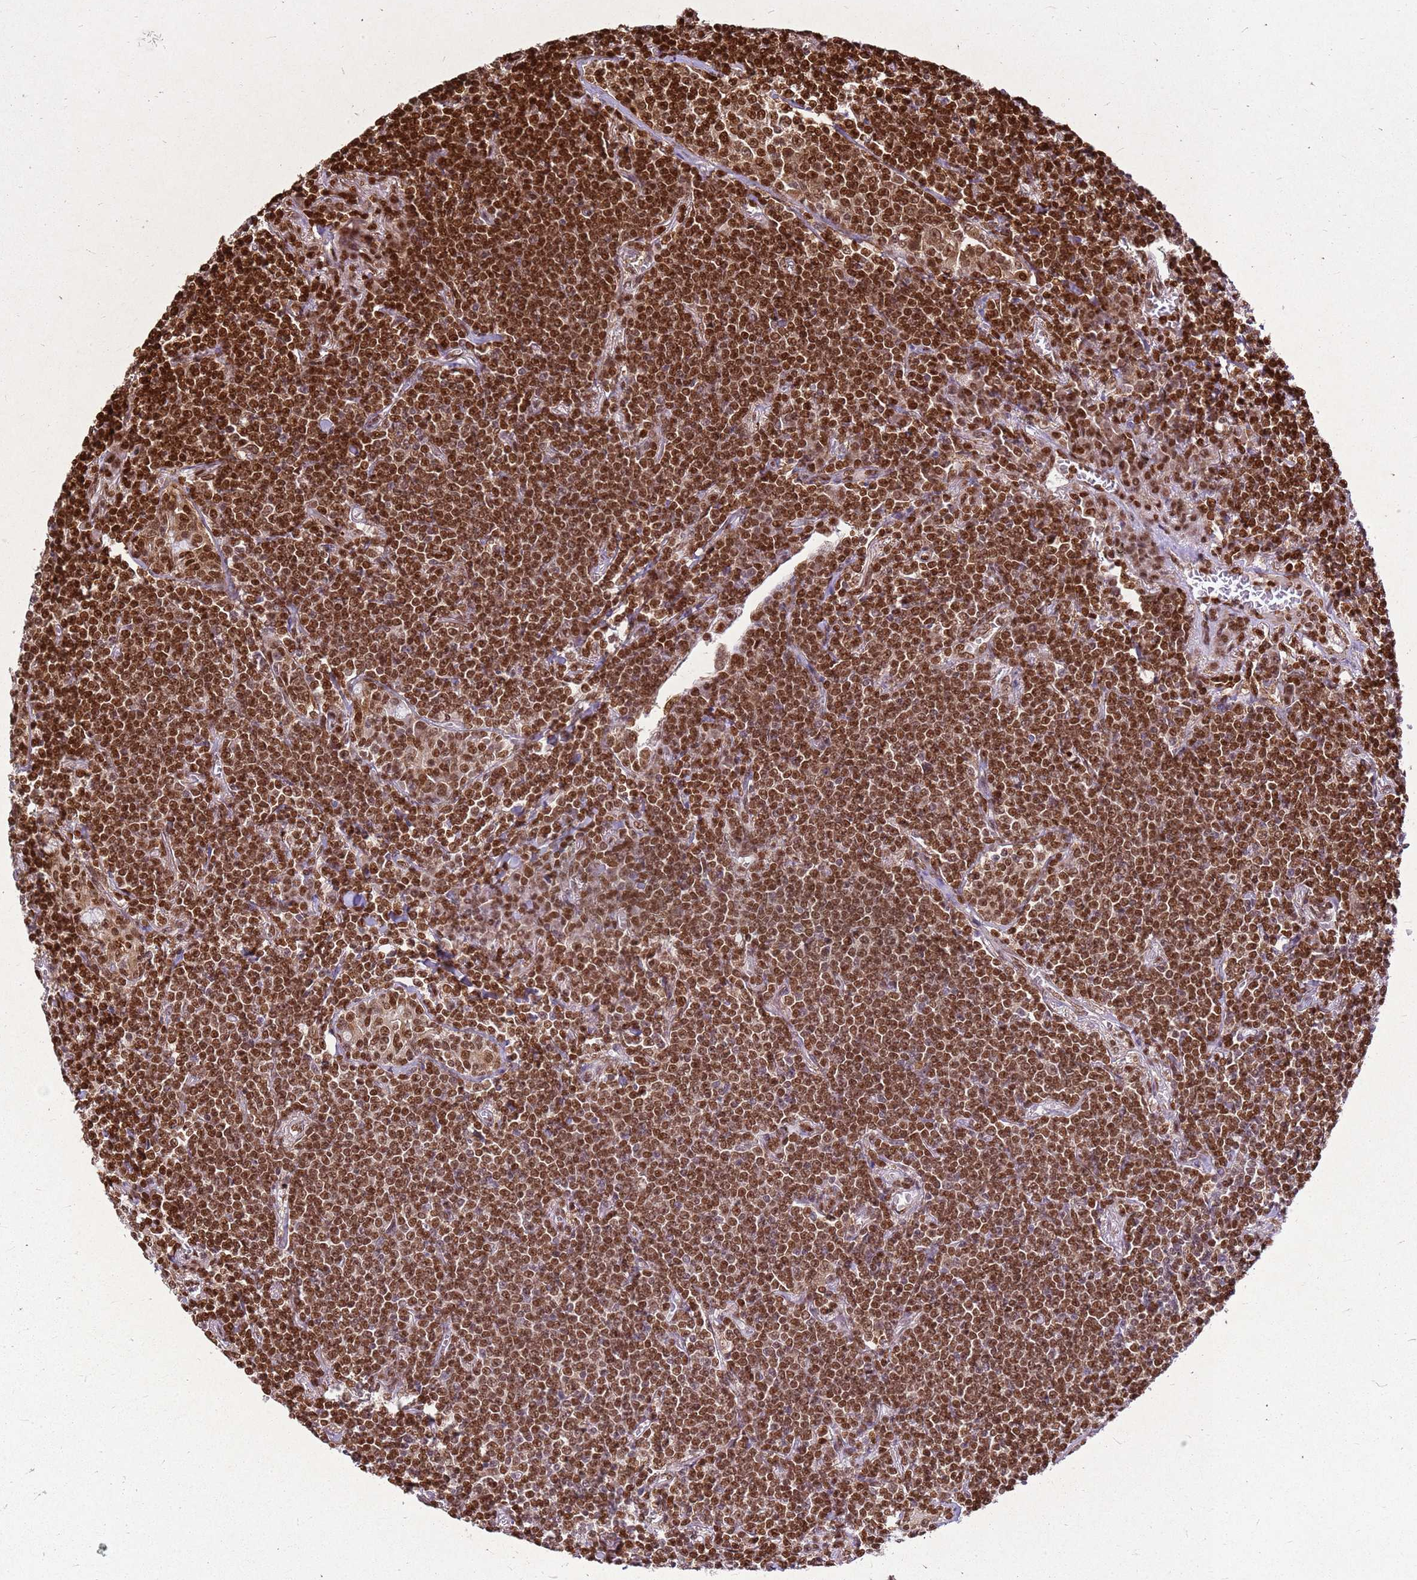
{"staining": {"intensity": "strong", "quantity": ">75%", "location": "nuclear"}, "tissue": "lymphoma", "cell_type": "Tumor cells", "image_type": "cancer", "snomed": [{"axis": "morphology", "description": "Malignant lymphoma, non-Hodgkin's type, Low grade"}, {"axis": "topography", "description": "Lung"}], "caption": "Immunohistochemistry micrograph of neoplastic tissue: human low-grade malignant lymphoma, non-Hodgkin's type stained using IHC reveals high levels of strong protein expression localized specifically in the nuclear of tumor cells, appearing as a nuclear brown color.", "gene": "APEX1", "patient": {"sex": "female", "age": 71}}